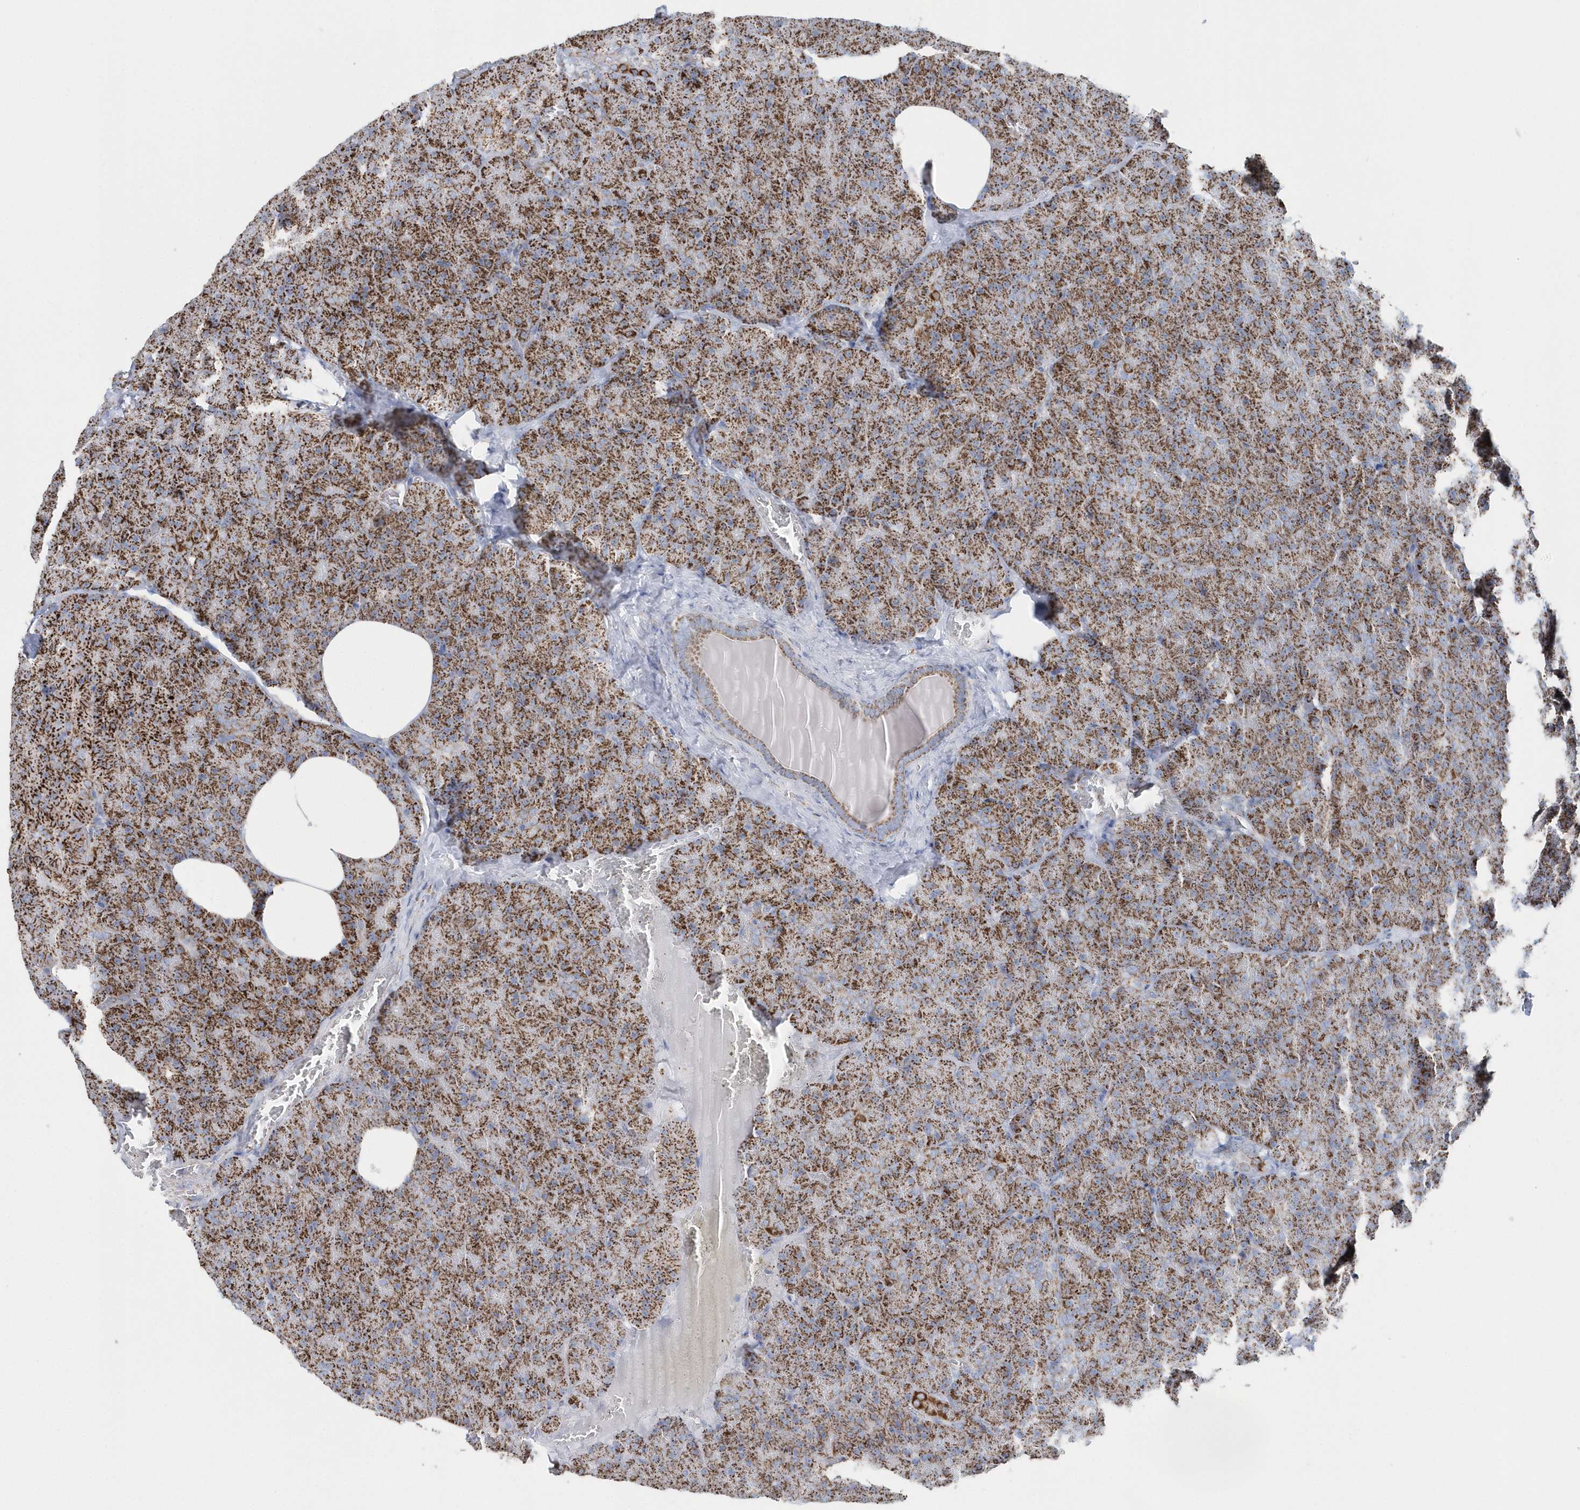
{"staining": {"intensity": "moderate", "quantity": ">75%", "location": "cytoplasmic/membranous"}, "tissue": "pancreas", "cell_type": "Exocrine glandular cells", "image_type": "normal", "snomed": [{"axis": "morphology", "description": "Normal tissue, NOS"}, {"axis": "morphology", "description": "Carcinoid, malignant, NOS"}, {"axis": "topography", "description": "Pancreas"}], "caption": "Pancreas stained with IHC reveals moderate cytoplasmic/membranous staining in approximately >75% of exocrine glandular cells. (DAB IHC, brown staining for protein, blue staining for nuclei).", "gene": "TMCO6", "patient": {"sex": "female", "age": 35}}